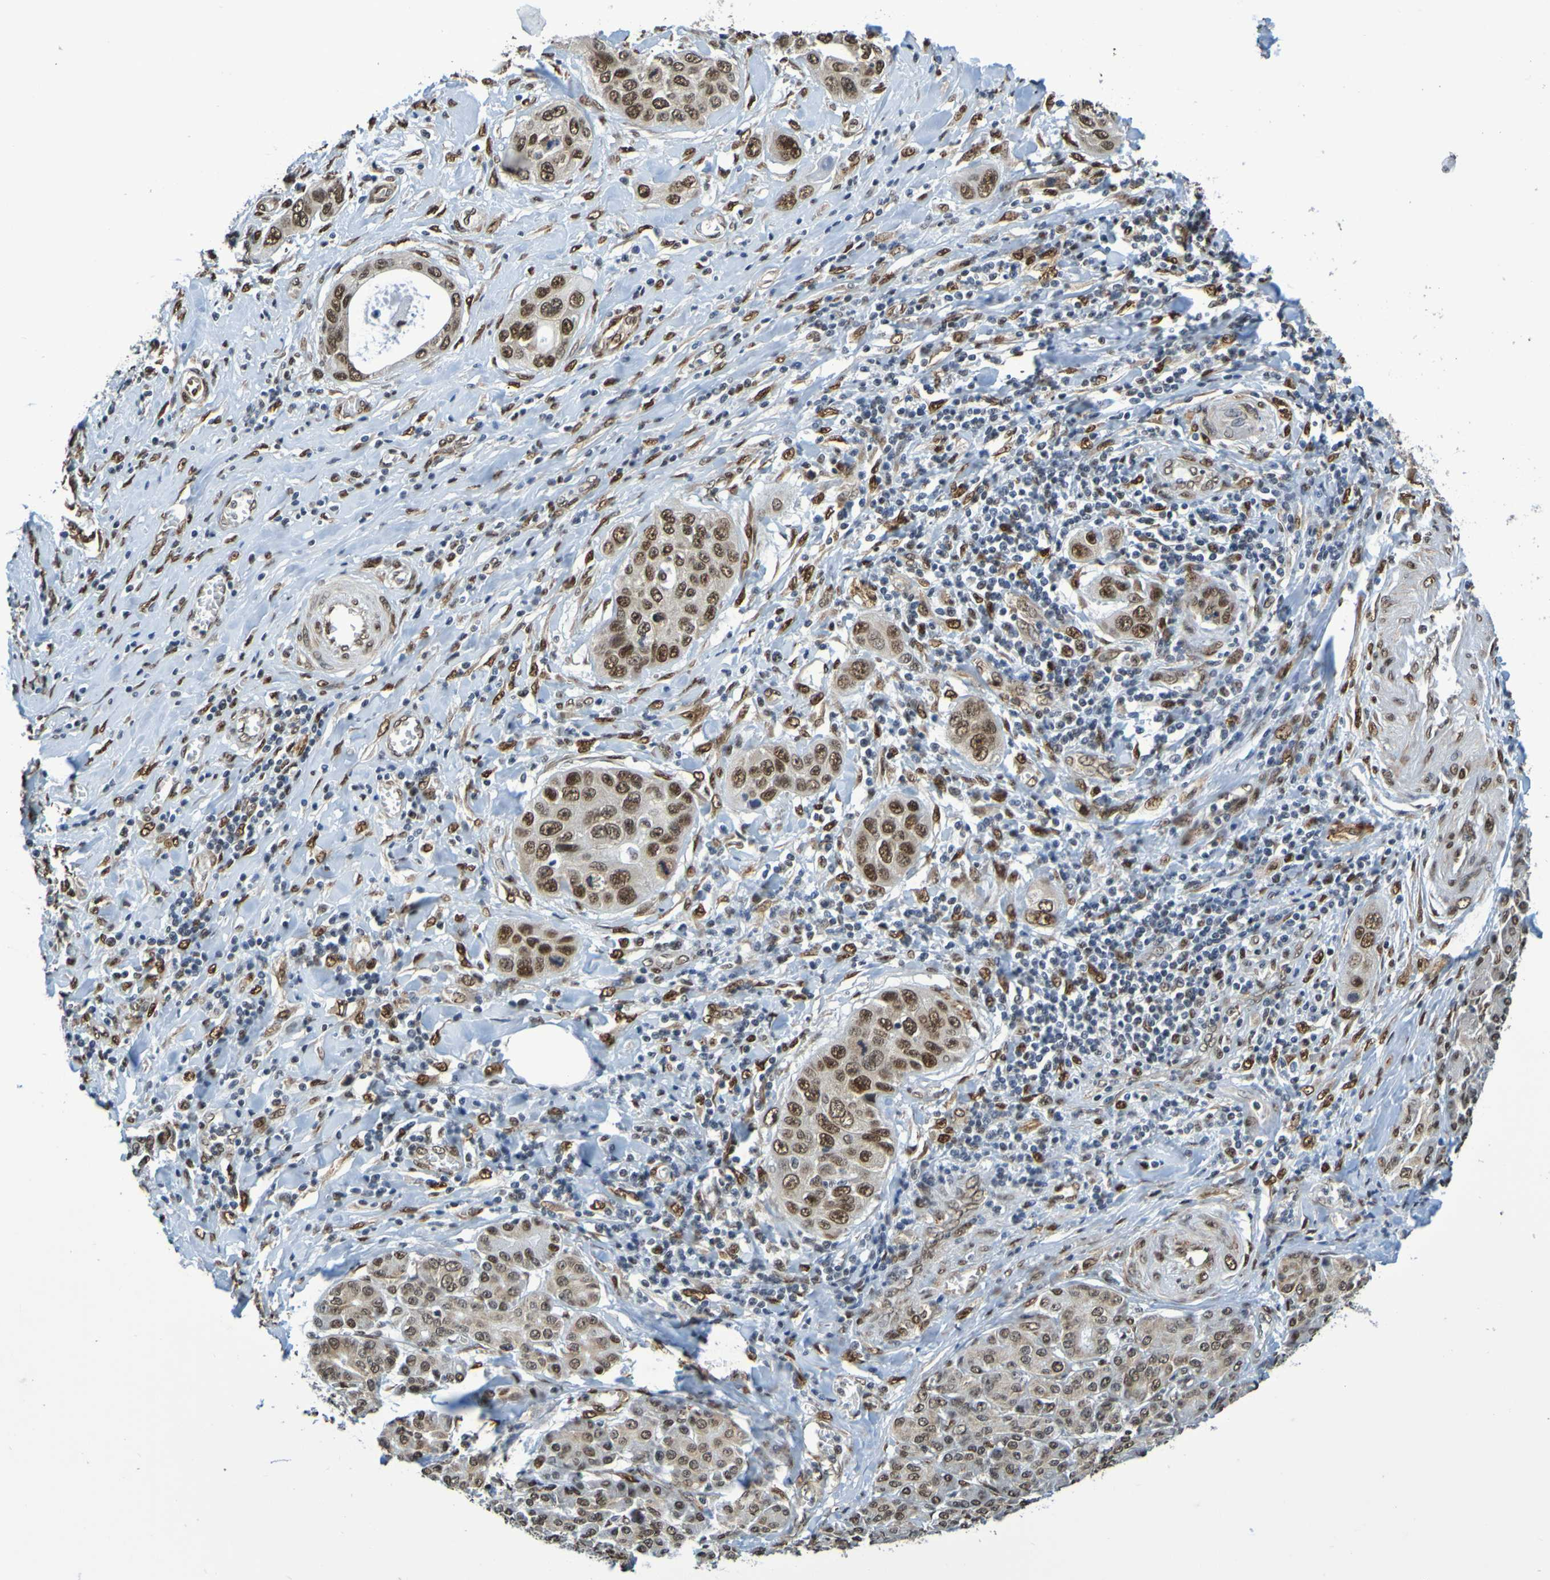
{"staining": {"intensity": "strong", "quantity": ">75%", "location": "nuclear"}, "tissue": "pancreatic cancer", "cell_type": "Tumor cells", "image_type": "cancer", "snomed": [{"axis": "morphology", "description": "Adenocarcinoma, NOS"}, {"axis": "topography", "description": "Pancreas"}], "caption": "A brown stain shows strong nuclear positivity of a protein in pancreatic cancer tumor cells.", "gene": "HDAC2", "patient": {"sex": "female", "age": 70}}